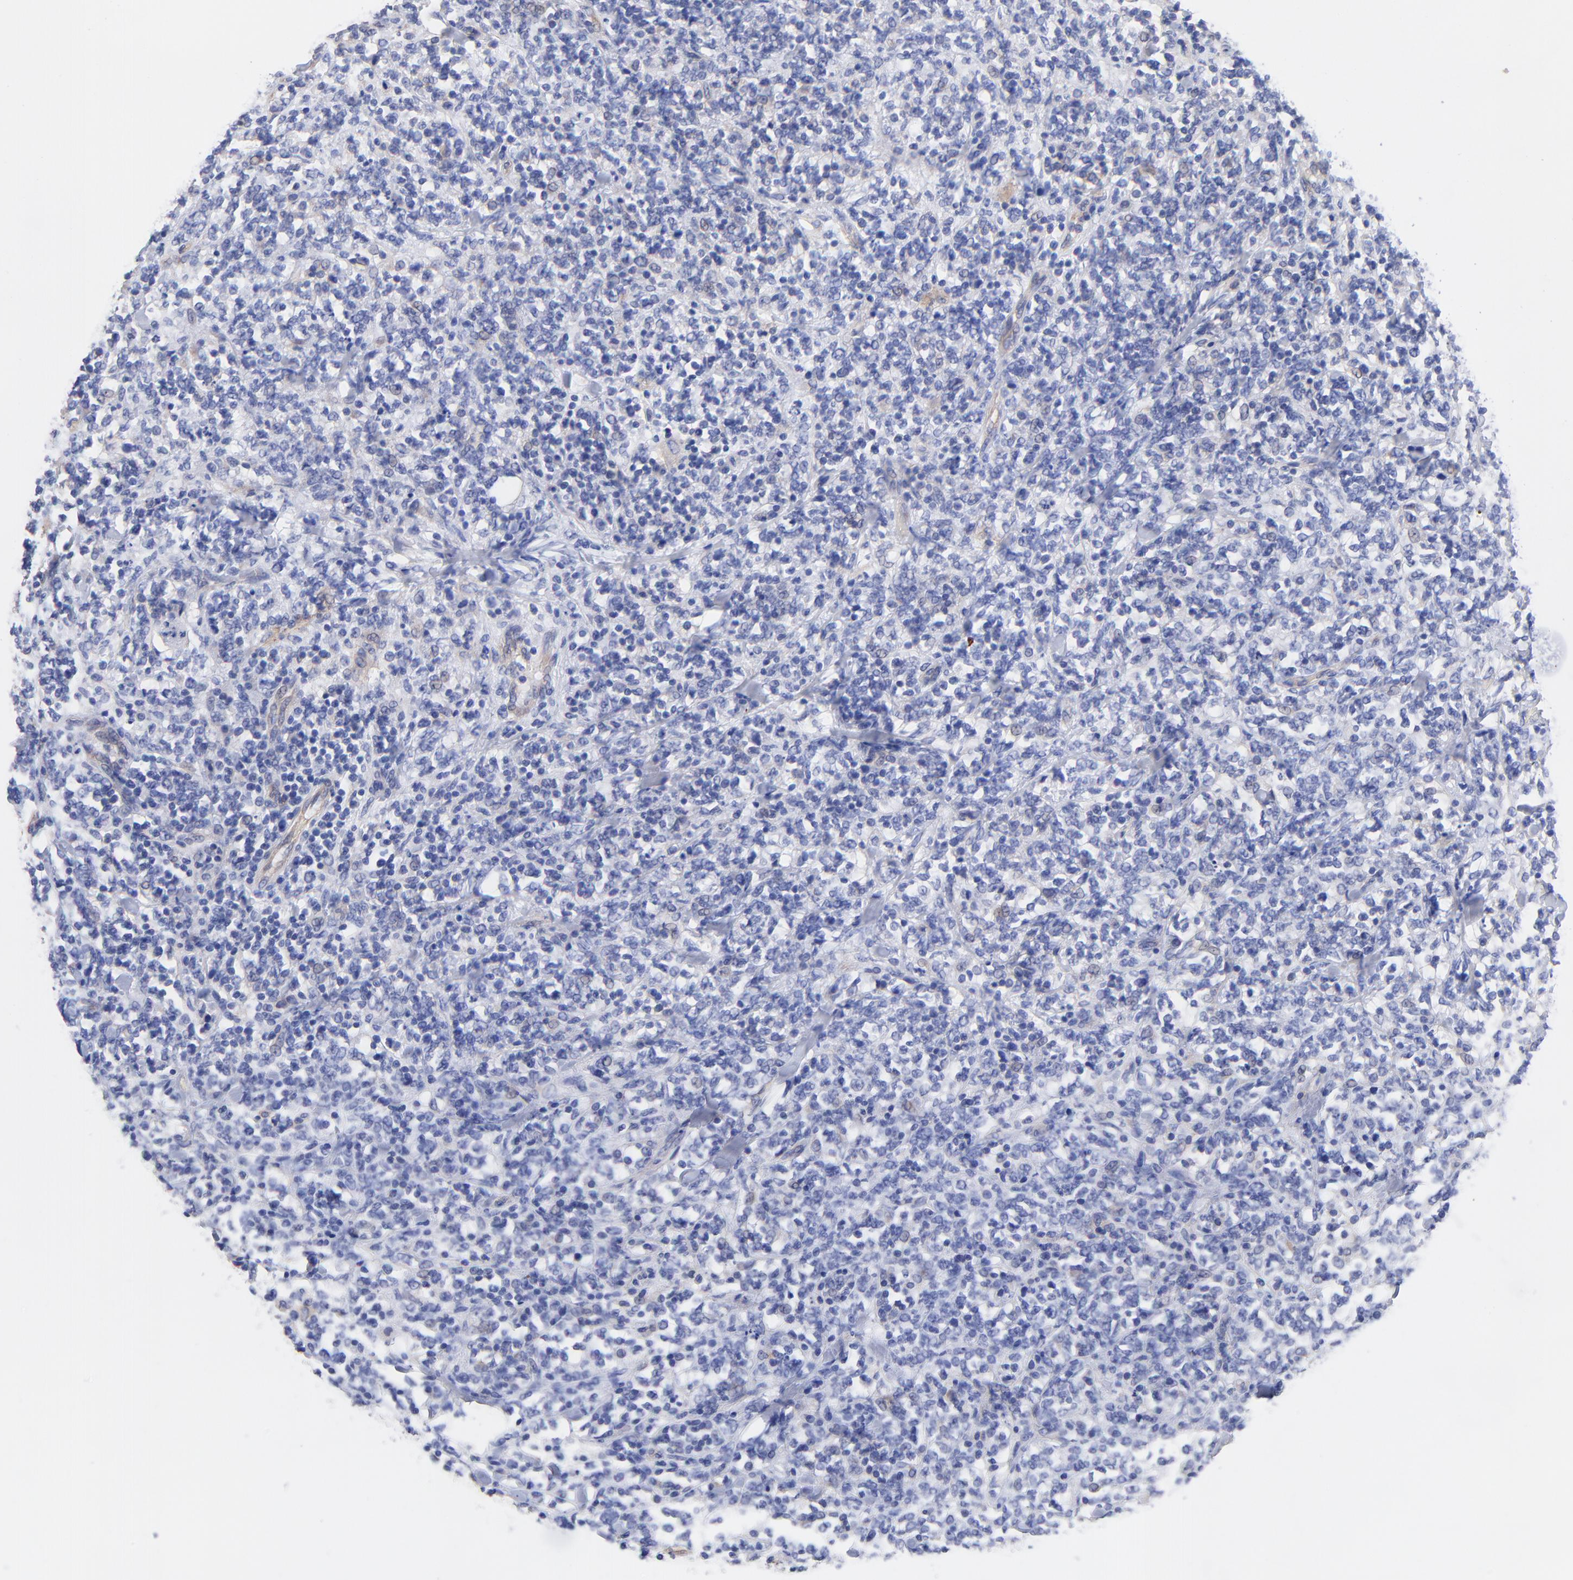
{"staining": {"intensity": "negative", "quantity": "none", "location": "none"}, "tissue": "lymphoma", "cell_type": "Tumor cells", "image_type": "cancer", "snomed": [{"axis": "morphology", "description": "Malignant lymphoma, non-Hodgkin's type, High grade"}, {"axis": "topography", "description": "Soft tissue"}], "caption": "This micrograph is of high-grade malignant lymphoma, non-Hodgkin's type stained with immunohistochemistry (IHC) to label a protein in brown with the nuclei are counter-stained blue. There is no positivity in tumor cells.", "gene": "SLC44A2", "patient": {"sex": "male", "age": 18}}